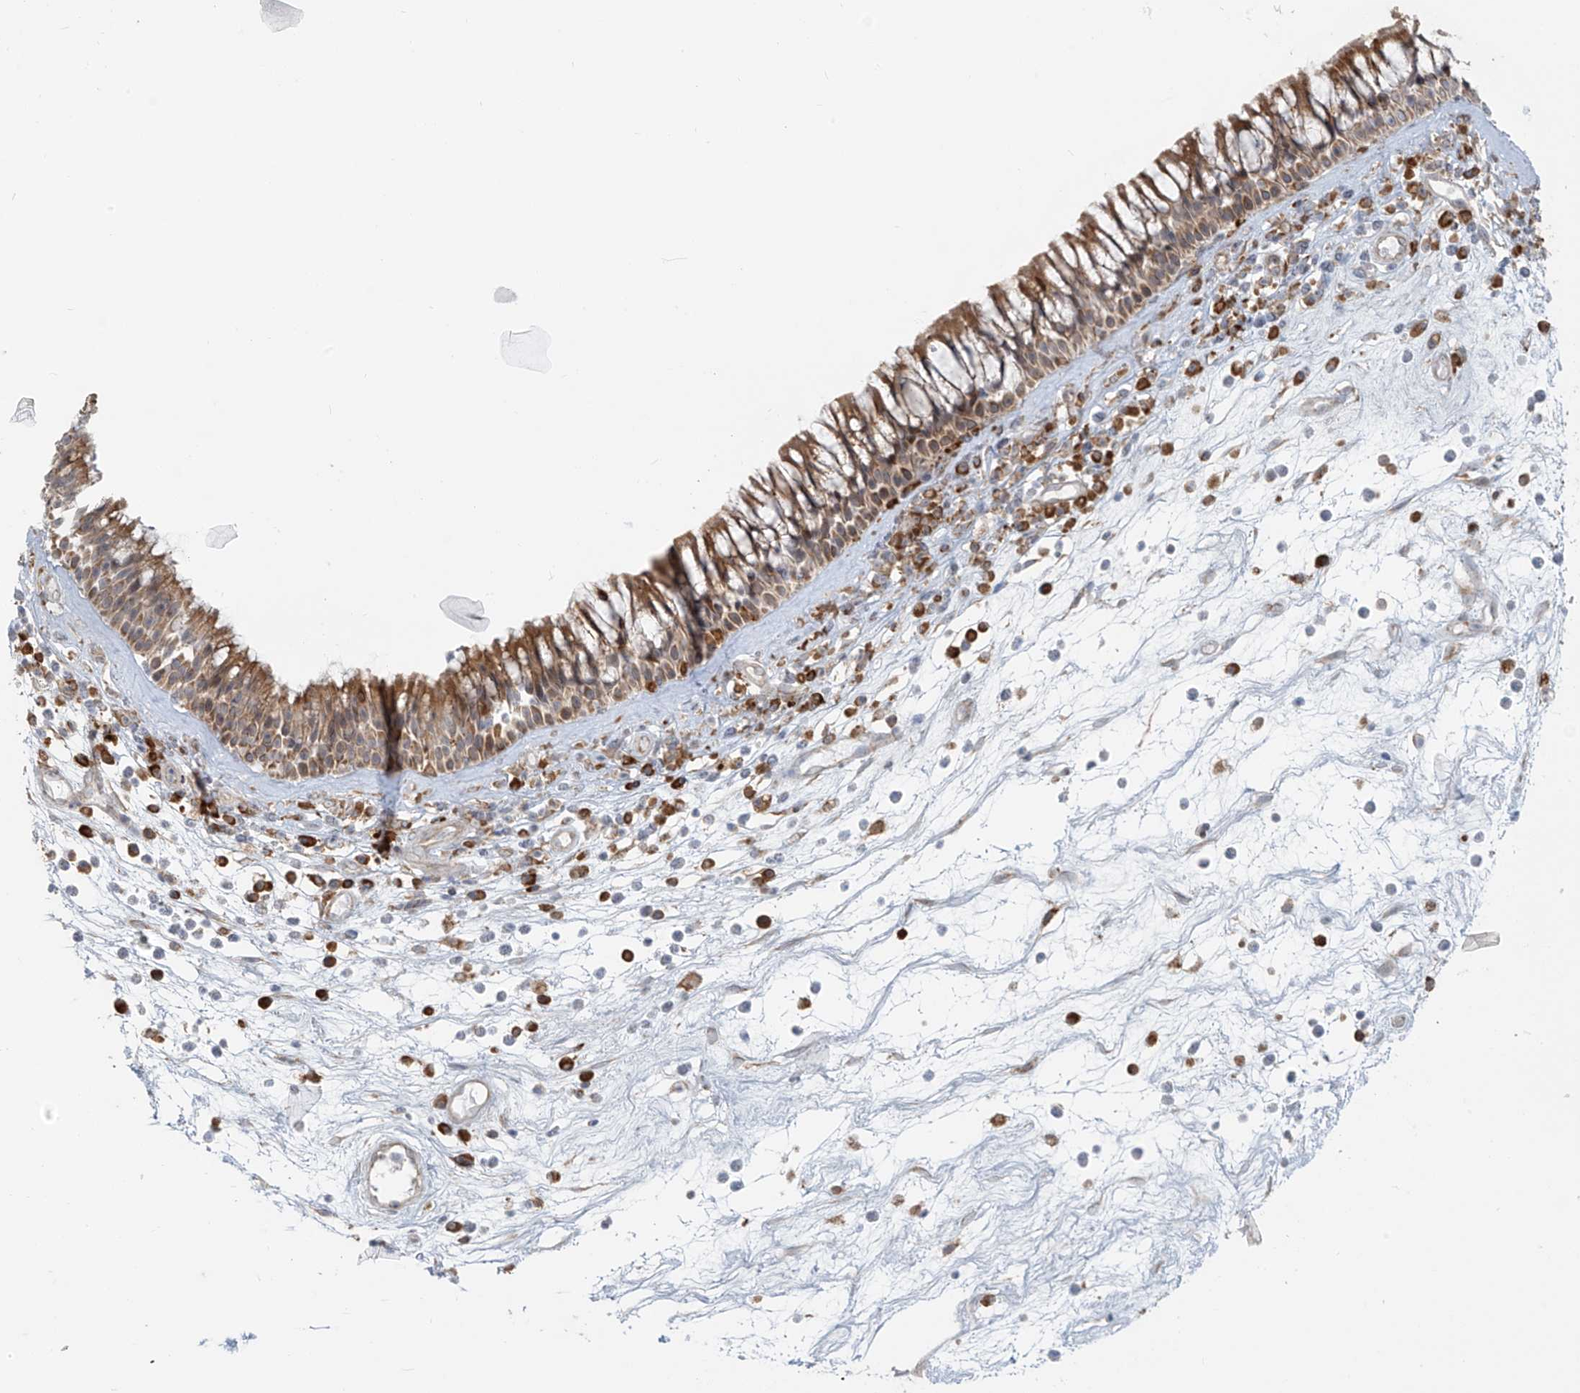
{"staining": {"intensity": "moderate", "quantity": ">75%", "location": "cytoplasmic/membranous"}, "tissue": "nasopharynx", "cell_type": "Respiratory epithelial cells", "image_type": "normal", "snomed": [{"axis": "morphology", "description": "Normal tissue, NOS"}, {"axis": "morphology", "description": "Inflammation, NOS"}, {"axis": "morphology", "description": "Malignant melanoma, Metastatic site"}, {"axis": "topography", "description": "Nasopharynx"}], "caption": "Normal nasopharynx was stained to show a protein in brown. There is medium levels of moderate cytoplasmic/membranous positivity in approximately >75% of respiratory epithelial cells. The staining was performed using DAB (3,3'-diaminobenzidine) to visualize the protein expression in brown, while the nuclei were stained in blue with hematoxylin (Magnification: 20x).", "gene": "KATNIP", "patient": {"sex": "male", "age": 70}}